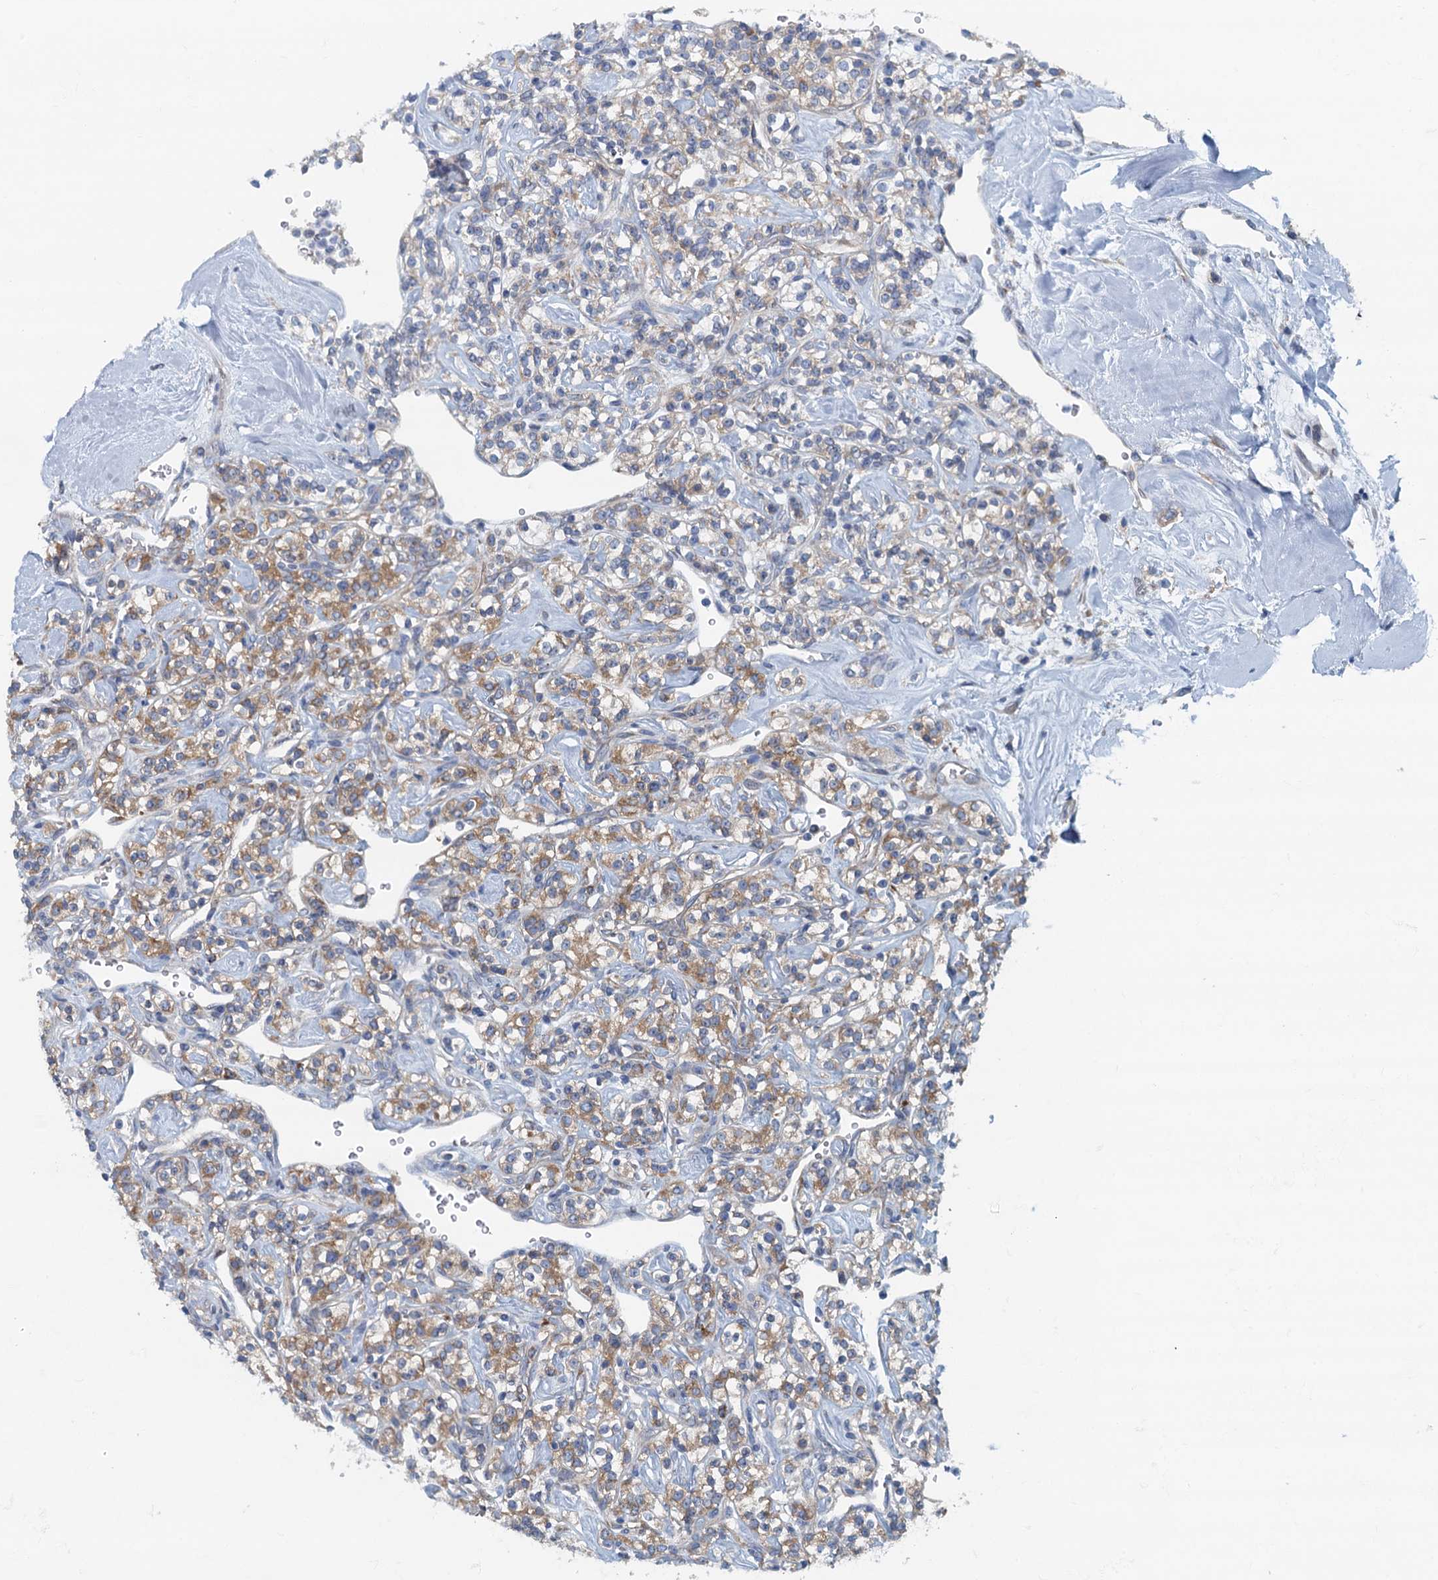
{"staining": {"intensity": "moderate", "quantity": ">75%", "location": "cytoplasmic/membranous"}, "tissue": "renal cancer", "cell_type": "Tumor cells", "image_type": "cancer", "snomed": [{"axis": "morphology", "description": "Adenocarcinoma, NOS"}, {"axis": "topography", "description": "Kidney"}], "caption": "Renal adenocarcinoma stained with DAB (3,3'-diaminobenzidine) immunohistochemistry exhibits medium levels of moderate cytoplasmic/membranous positivity in about >75% of tumor cells.", "gene": "MYDGF", "patient": {"sex": "male", "age": 77}}